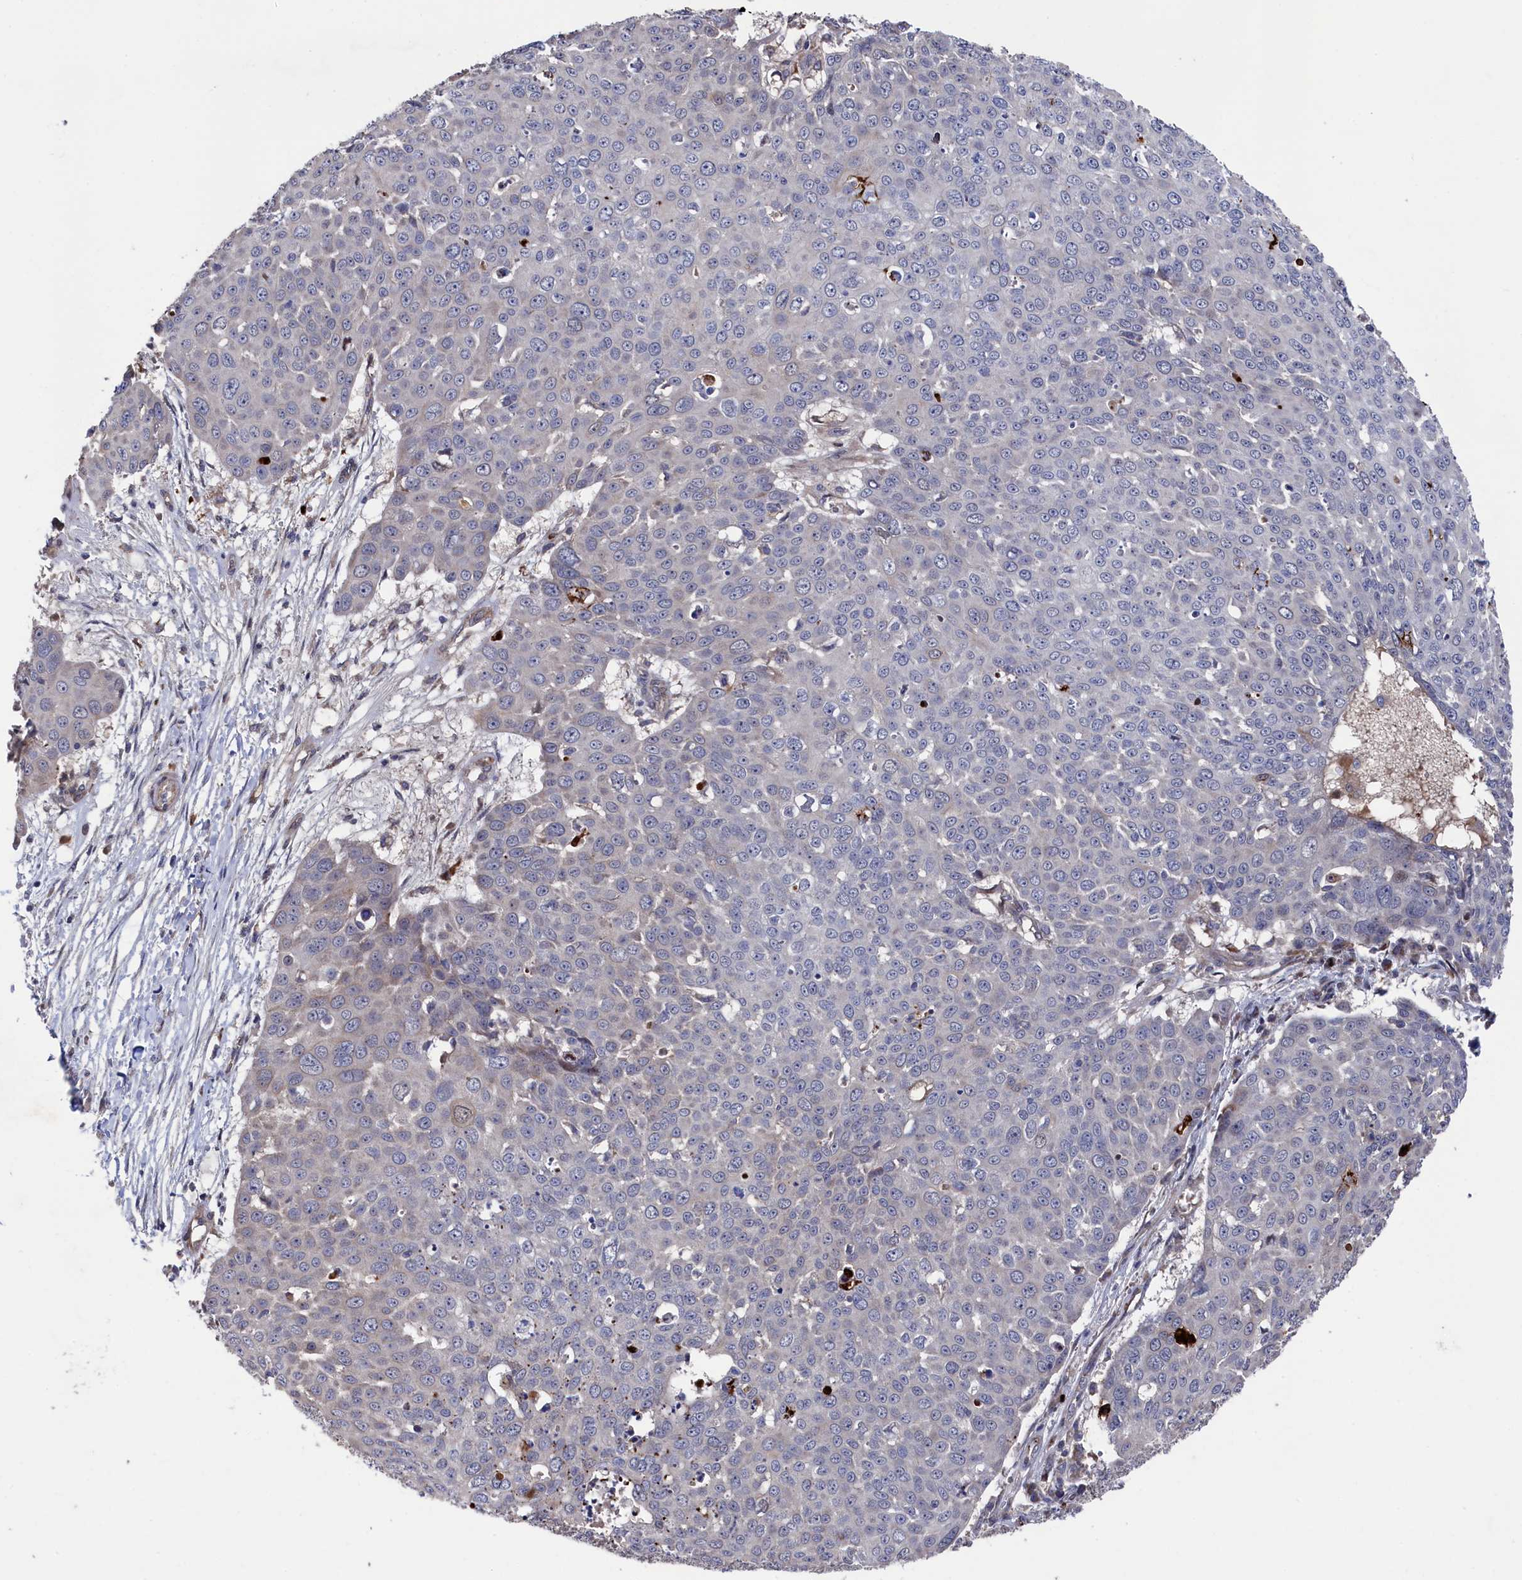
{"staining": {"intensity": "negative", "quantity": "none", "location": "none"}, "tissue": "skin cancer", "cell_type": "Tumor cells", "image_type": "cancer", "snomed": [{"axis": "morphology", "description": "Squamous cell carcinoma, NOS"}, {"axis": "topography", "description": "Skin"}], "caption": "A photomicrograph of human skin cancer is negative for staining in tumor cells.", "gene": "ZNF891", "patient": {"sex": "male", "age": 71}}